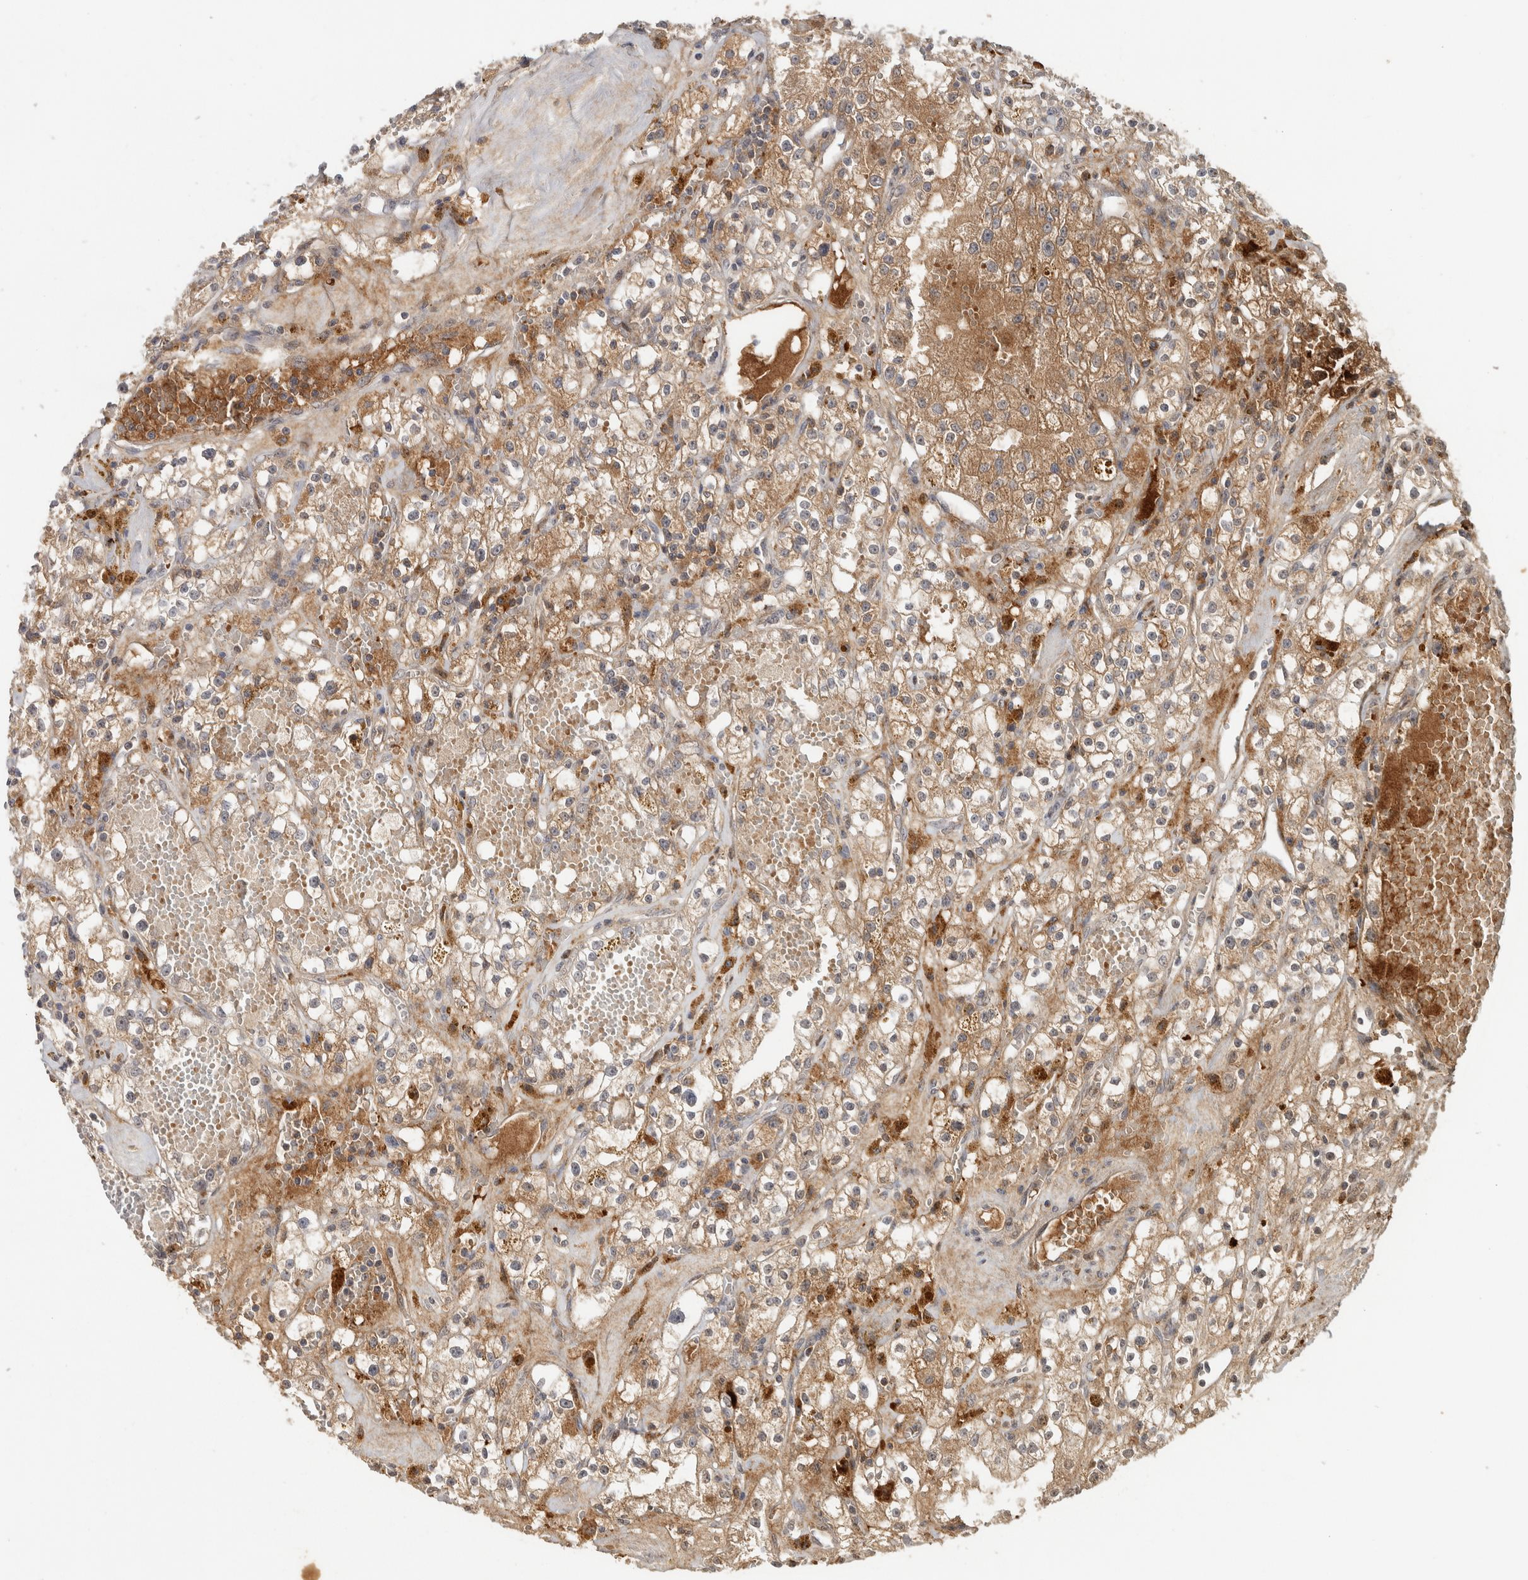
{"staining": {"intensity": "moderate", "quantity": ">75%", "location": "cytoplasmic/membranous"}, "tissue": "renal cancer", "cell_type": "Tumor cells", "image_type": "cancer", "snomed": [{"axis": "morphology", "description": "Adenocarcinoma, NOS"}, {"axis": "topography", "description": "Kidney"}], "caption": "Protein staining of renal cancer (adenocarcinoma) tissue displays moderate cytoplasmic/membranous expression in approximately >75% of tumor cells.", "gene": "FAM3A", "patient": {"sex": "male", "age": 56}}